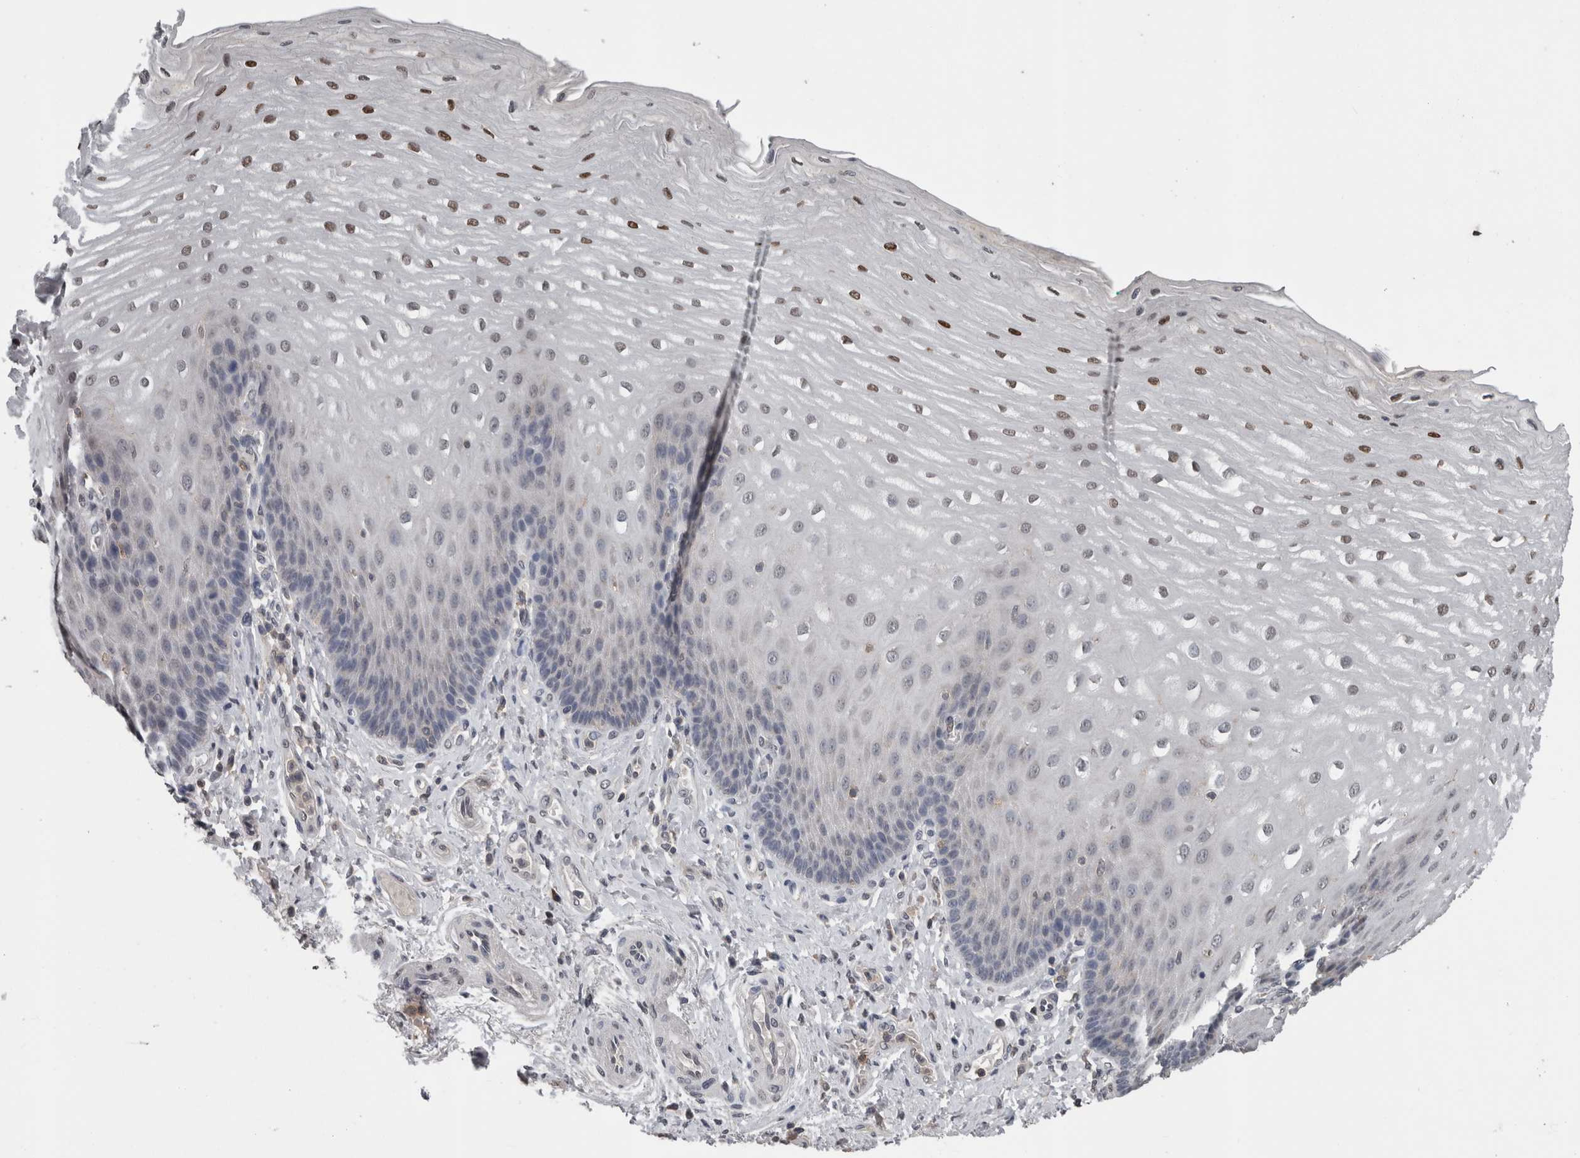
{"staining": {"intensity": "moderate", "quantity": "<25%", "location": "nuclear"}, "tissue": "esophagus", "cell_type": "Squamous epithelial cells", "image_type": "normal", "snomed": [{"axis": "morphology", "description": "Normal tissue, NOS"}, {"axis": "topography", "description": "Esophagus"}], "caption": "IHC of benign esophagus displays low levels of moderate nuclear staining in approximately <25% of squamous epithelial cells.", "gene": "MAFF", "patient": {"sex": "male", "age": 54}}